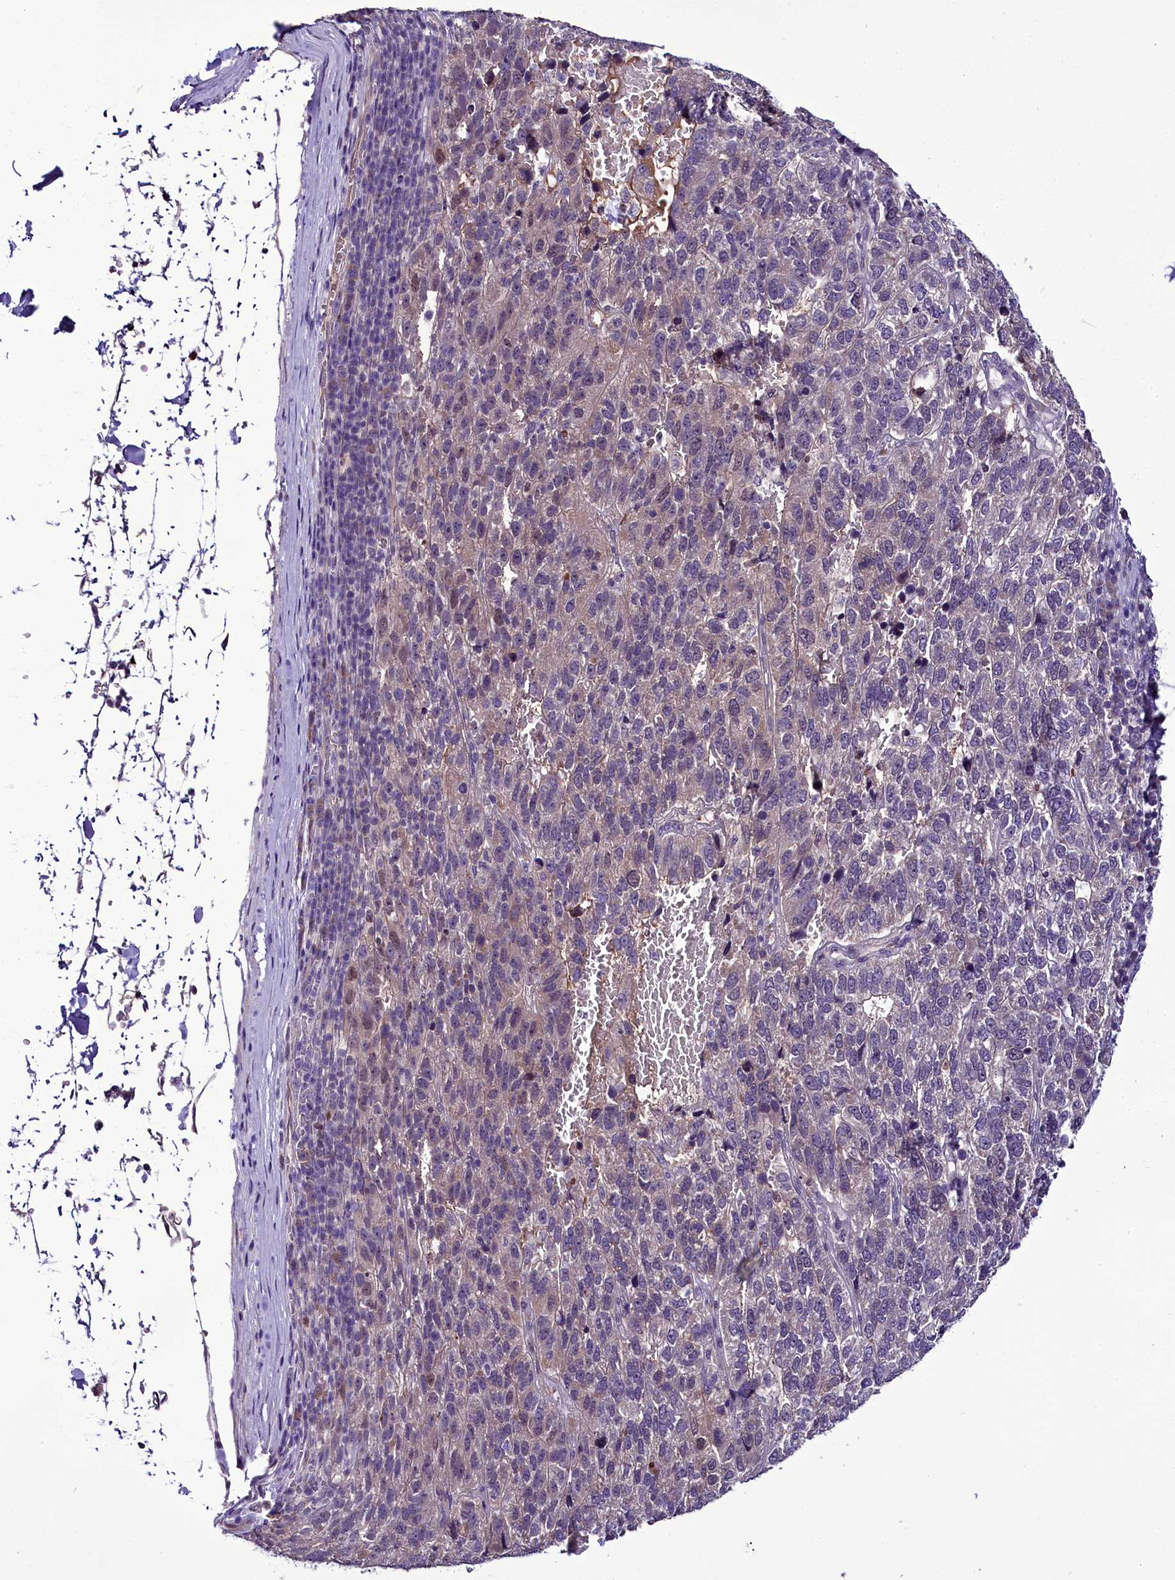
{"staining": {"intensity": "weak", "quantity": "<25%", "location": "cytoplasmic/membranous"}, "tissue": "pancreatic cancer", "cell_type": "Tumor cells", "image_type": "cancer", "snomed": [{"axis": "morphology", "description": "Adenocarcinoma, NOS"}, {"axis": "topography", "description": "Pancreas"}], "caption": "IHC of human pancreatic cancer demonstrates no expression in tumor cells.", "gene": "C9orf40", "patient": {"sex": "female", "age": 61}}